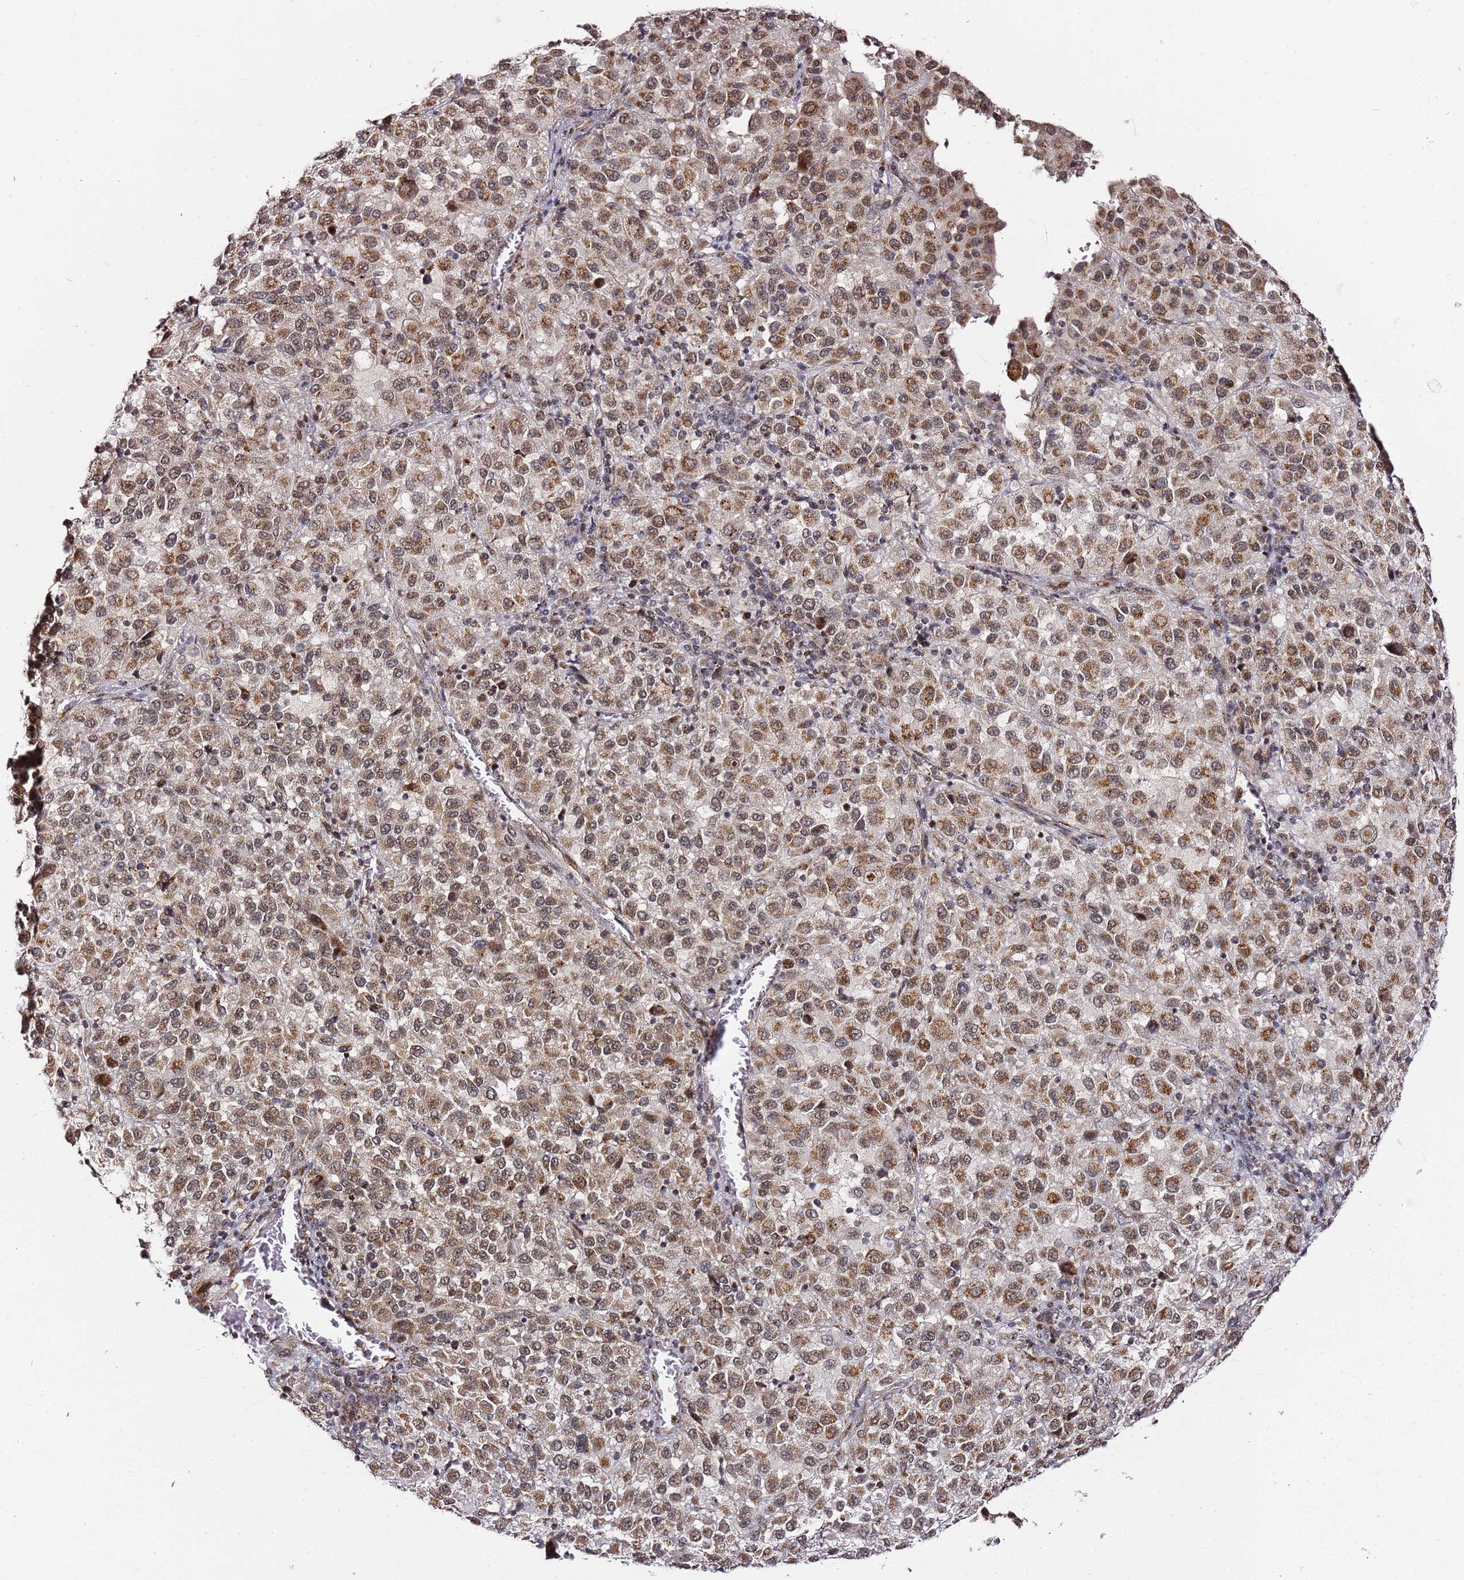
{"staining": {"intensity": "moderate", "quantity": ">75%", "location": "cytoplasmic/membranous,nuclear"}, "tissue": "melanoma", "cell_type": "Tumor cells", "image_type": "cancer", "snomed": [{"axis": "morphology", "description": "Malignant melanoma, Metastatic site"}, {"axis": "topography", "description": "Lung"}], "caption": "Malignant melanoma (metastatic site) stained for a protein (brown) shows moderate cytoplasmic/membranous and nuclear positive positivity in about >75% of tumor cells.", "gene": "TP53AIP1", "patient": {"sex": "male", "age": 64}}